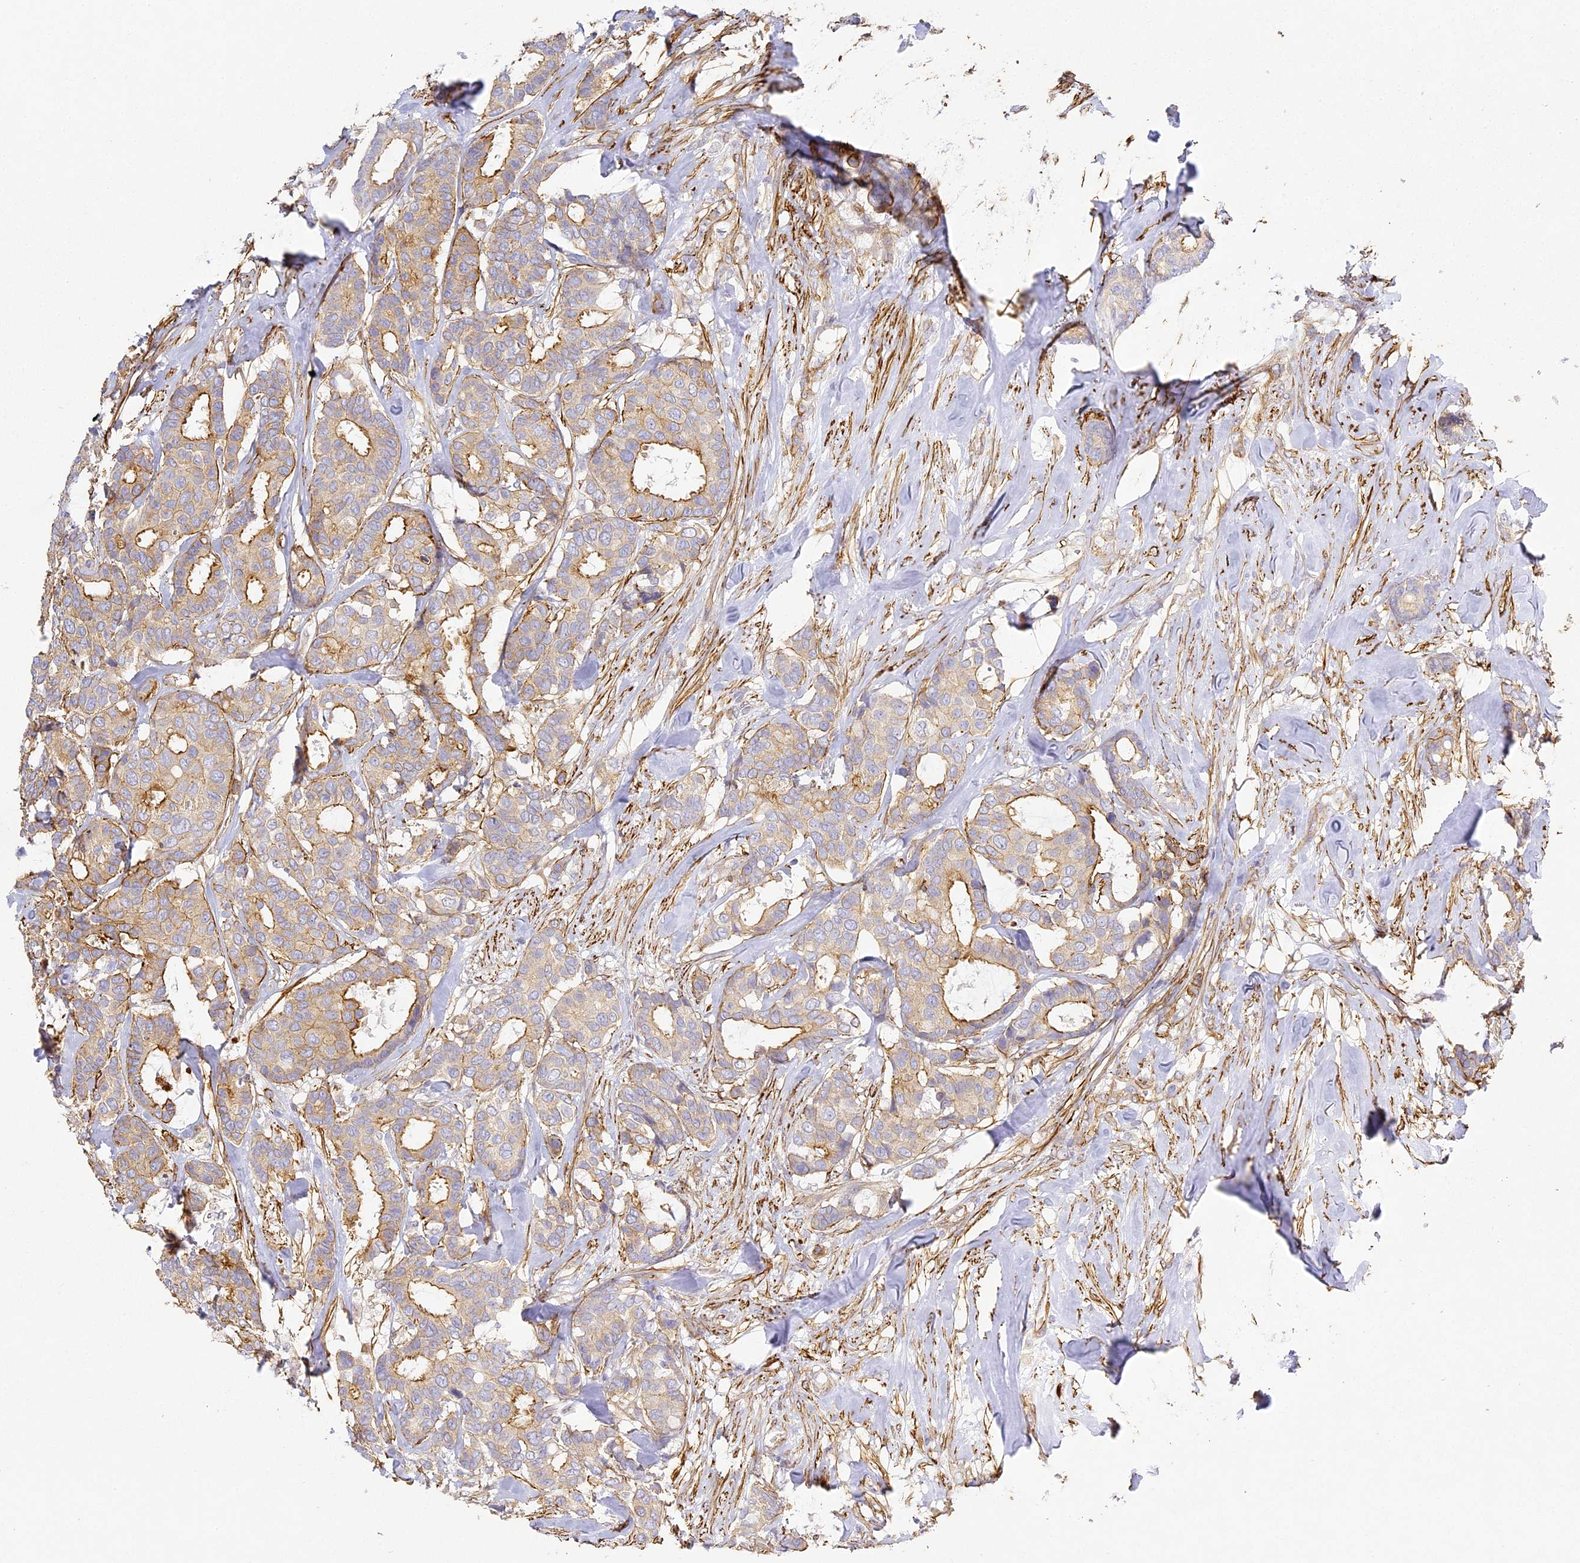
{"staining": {"intensity": "moderate", "quantity": "25%-75%", "location": "cytoplasmic/membranous"}, "tissue": "breast cancer", "cell_type": "Tumor cells", "image_type": "cancer", "snomed": [{"axis": "morphology", "description": "Duct carcinoma"}, {"axis": "topography", "description": "Breast"}], "caption": "Approximately 25%-75% of tumor cells in human breast intraductal carcinoma exhibit moderate cytoplasmic/membranous protein expression as visualized by brown immunohistochemical staining.", "gene": "MED28", "patient": {"sex": "female", "age": 87}}